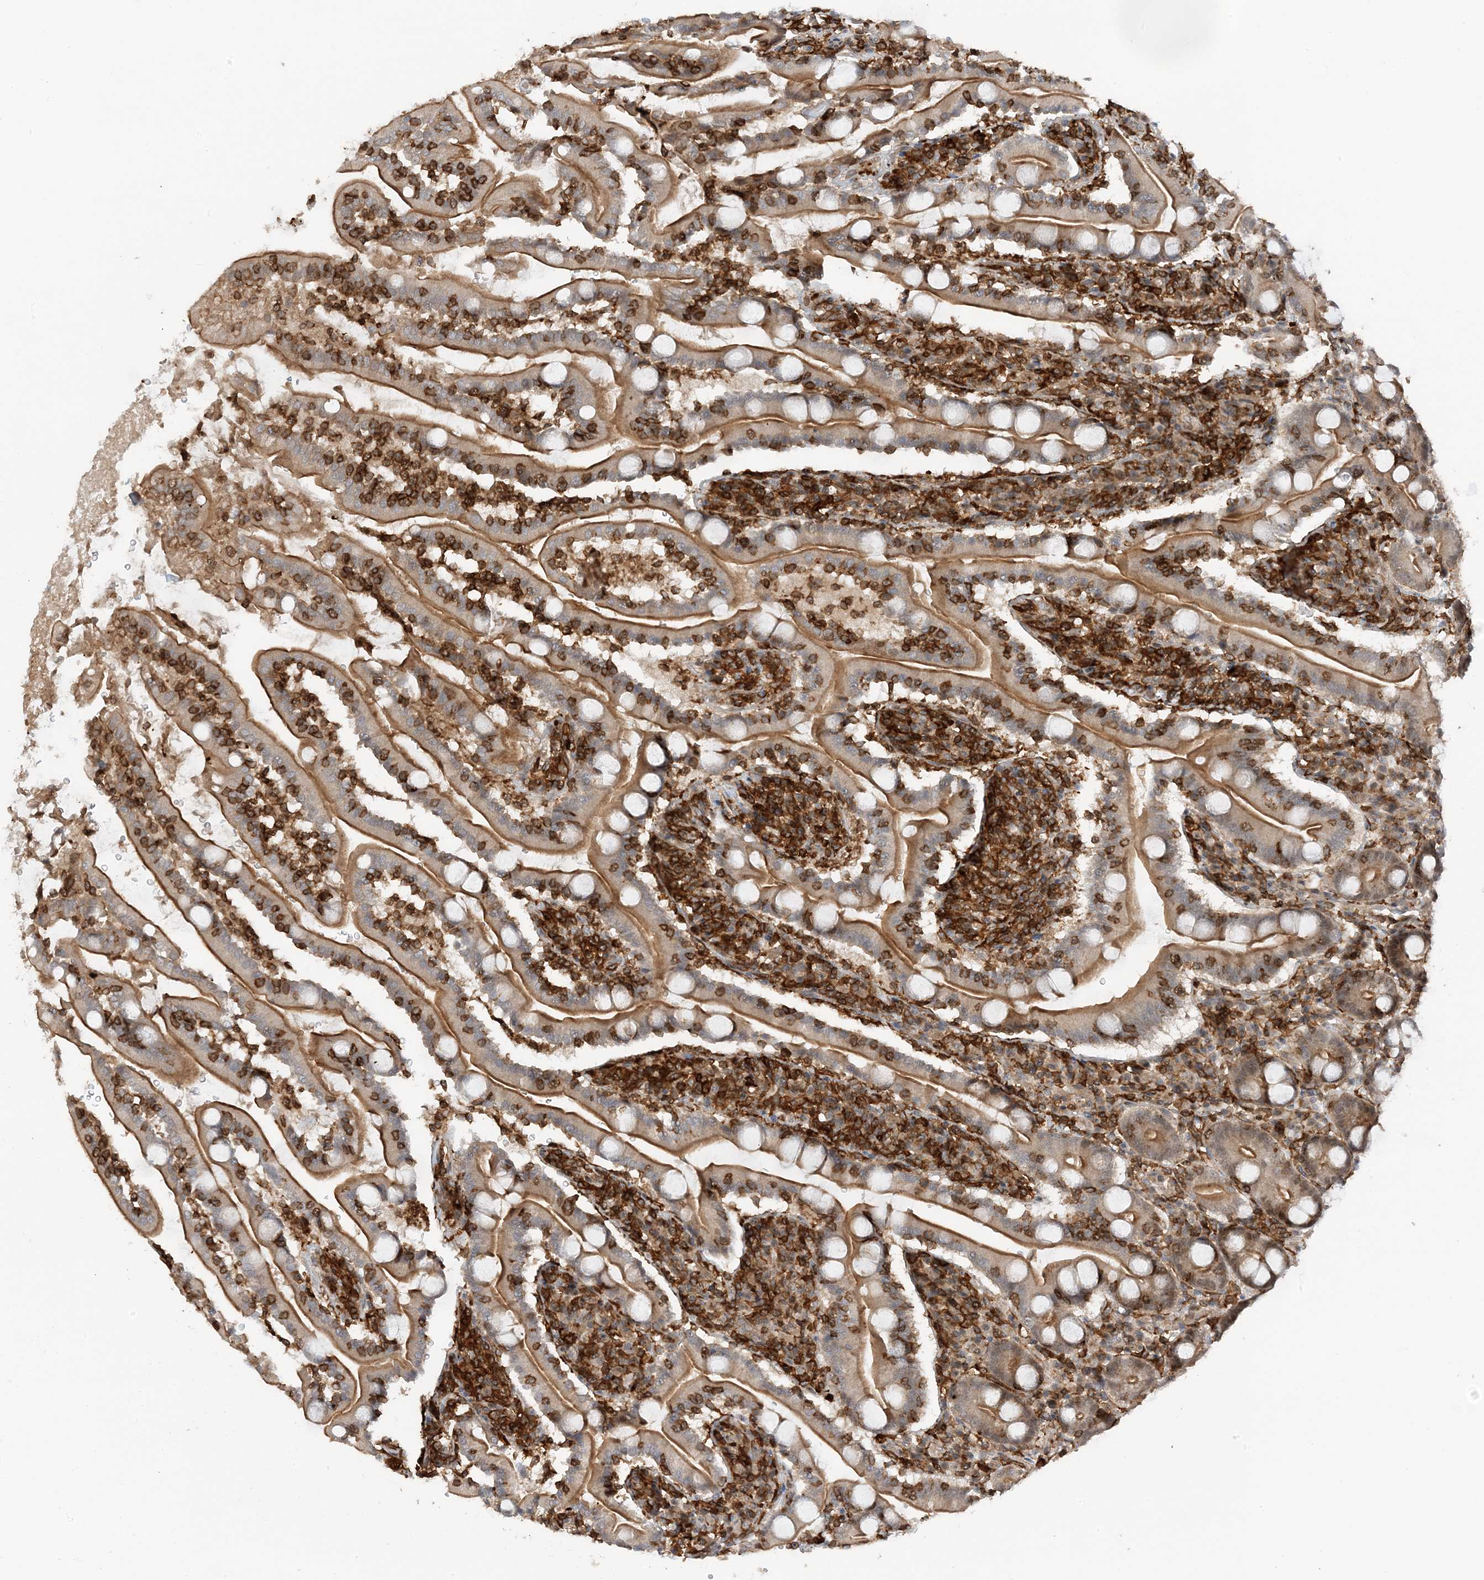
{"staining": {"intensity": "strong", "quantity": ">75%", "location": "cytoplasmic/membranous"}, "tissue": "duodenum", "cell_type": "Glandular cells", "image_type": "normal", "snomed": [{"axis": "morphology", "description": "Normal tissue, NOS"}, {"axis": "topography", "description": "Duodenum"}], "caption": "Protein staining of normal duodenum reveals strong cytoplasmic/membranous expression in approximately >75% of glandular cells.", "gene": "TATDN3", "patient": {"sex": "male", "age": 35}}